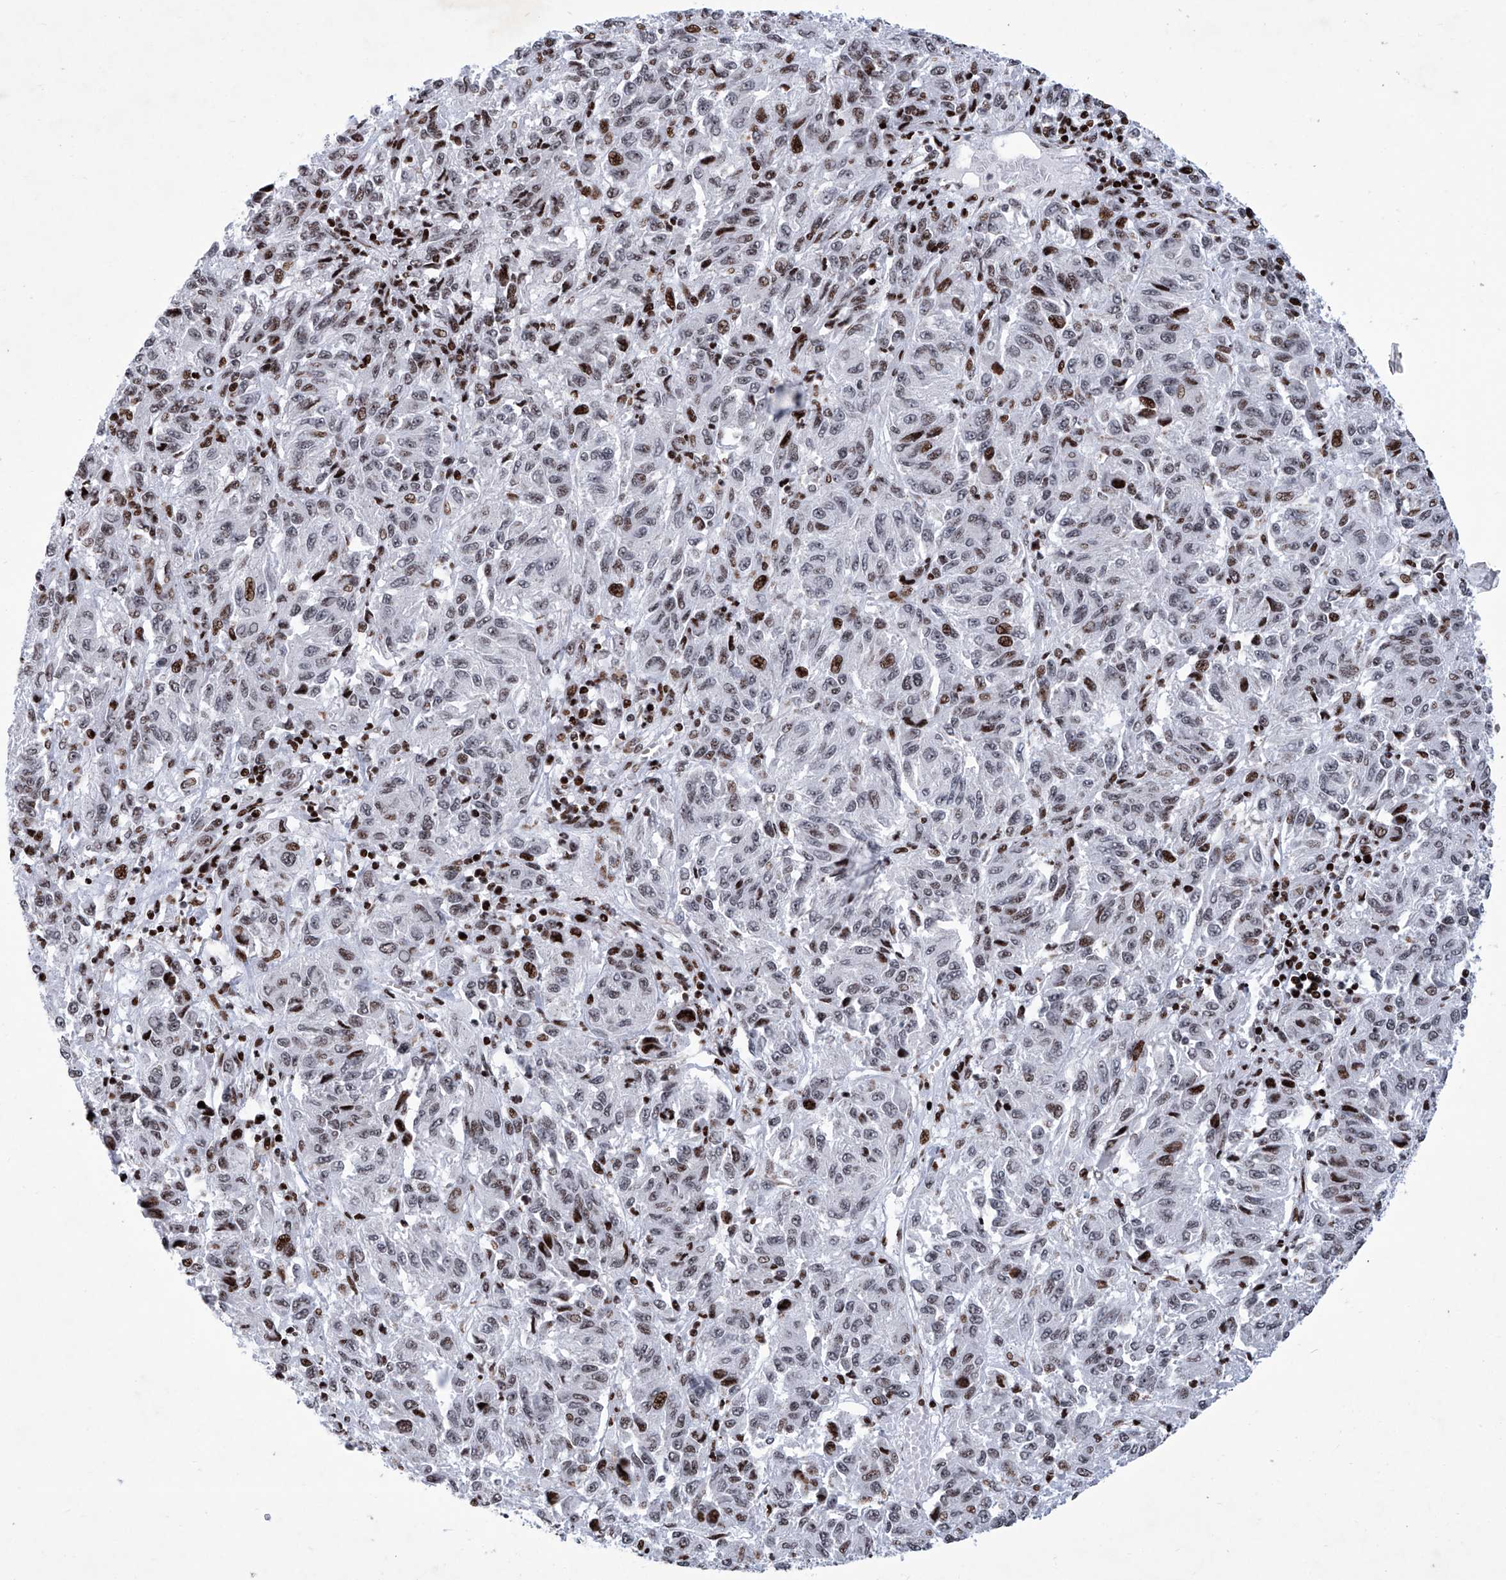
{"staining": {"intensity": "moderate", "quantity": "<25%", "location": "nuclear"}, "tissue": "melanoma", "cell_type": "Tumor cells", "image_type": "cancer", "snomed": [{"axis": "morphology", "description": "Malignant melanoma, Metastatic site"}, {"axis": "topography", "description": "Lung"}], "caption": "Human melanoma stained with a protein marker shows moderate staining in tumor cells.", "gene": "HEY2", "patient": {"sex": "male", "age": 64}}